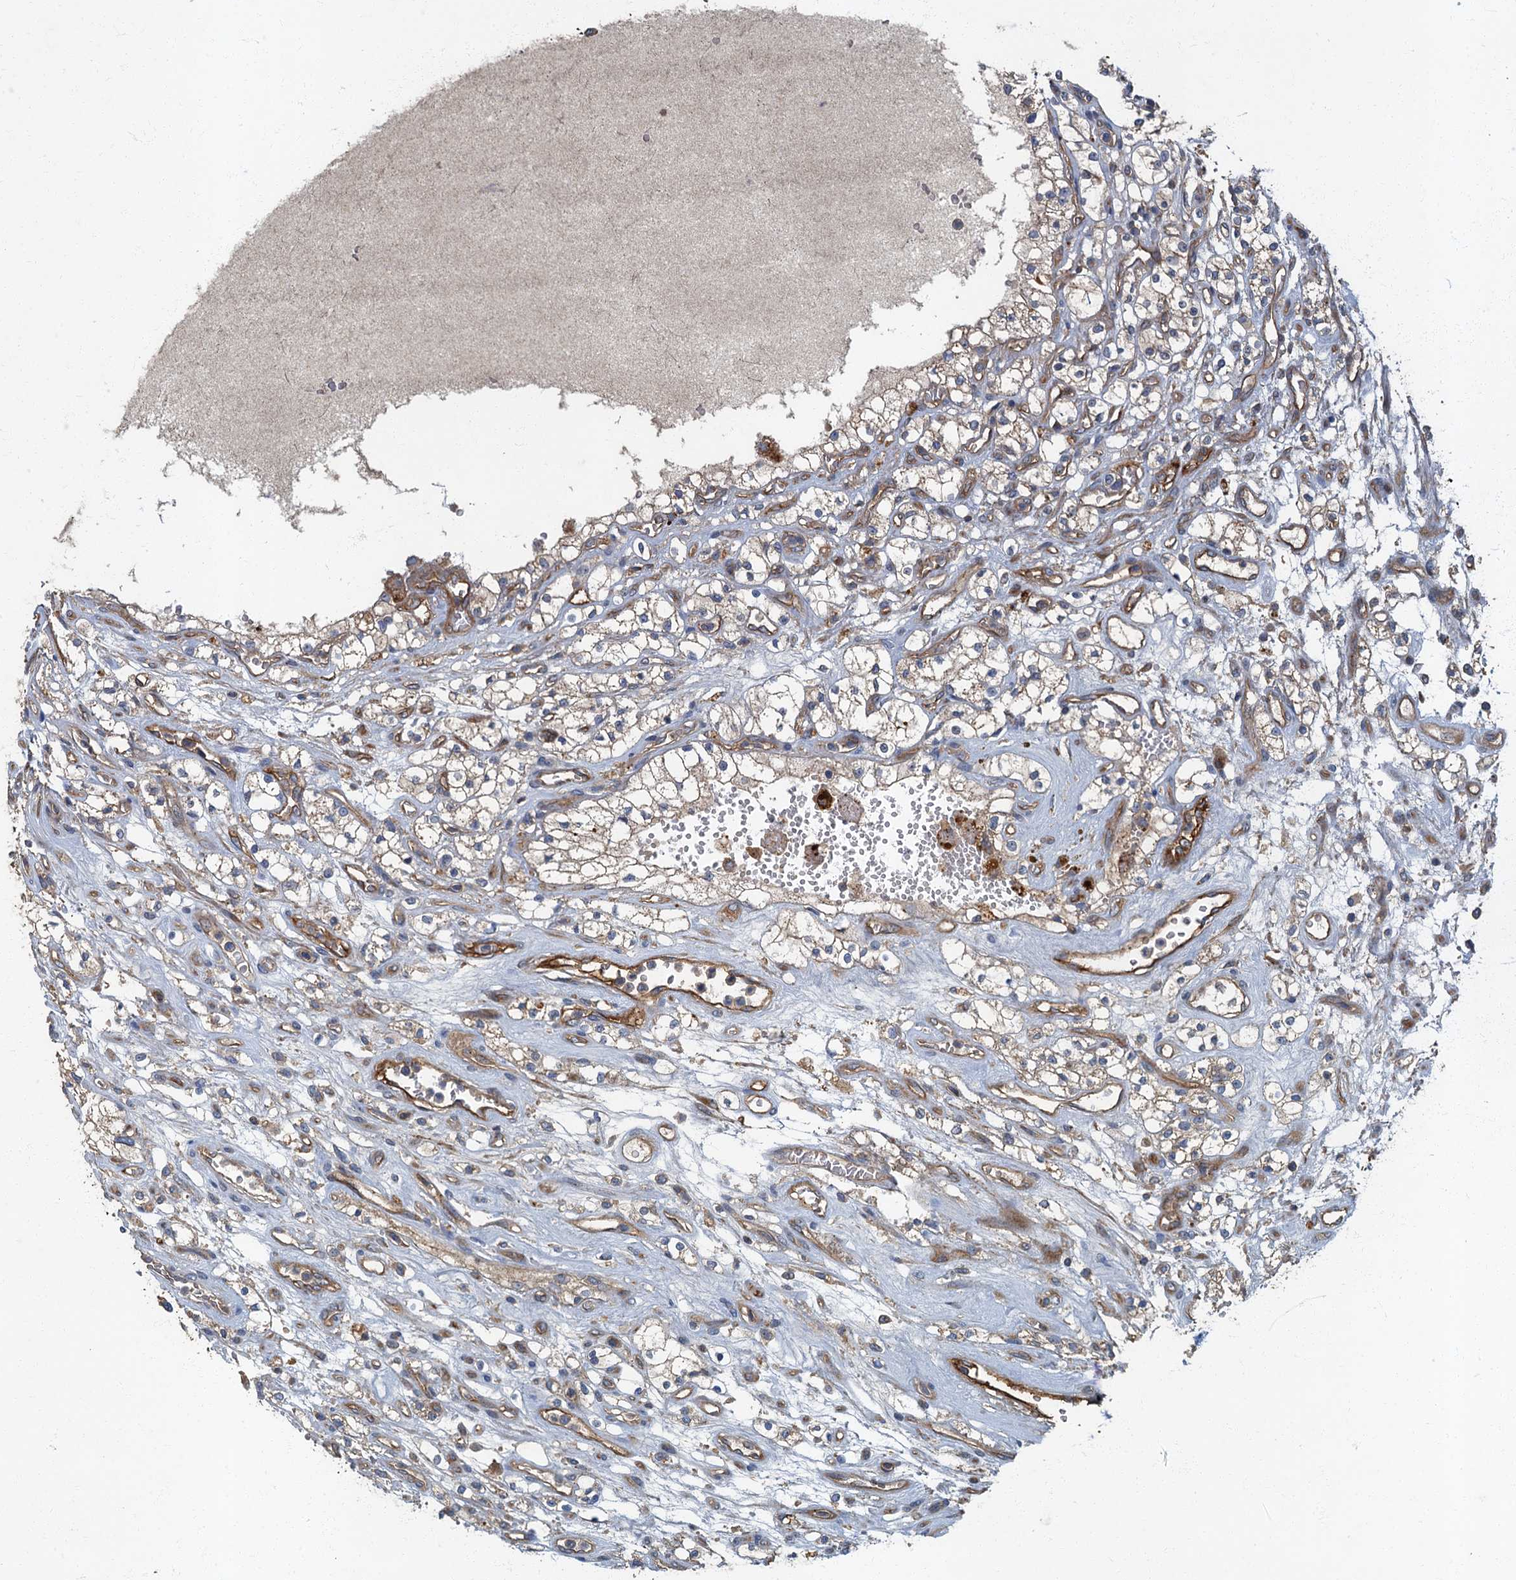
{"staining": {"intensity": "weak", "quantity": "25%-75%", "location": "cytoplasmic/membranous"}, "tissue": "renal cancer", "cell_type": "Tumor cells", "image_type": "cancer", "snomed": [{"axis": "morphology", "description": "Adenocarcinoma, NOS"}, {"axis": "topography", "description": "Kidney"}], "caption": "IHC (DAB) staining of renal adenocarcinoma demonstrates weak cytoplasmic/membranous protein expression in approximately 25%-75% of tumor cells. The staining was performed using DAB (3,3'-diaminobenzidine) to visualize the protein expression in brown, while the nuclei were stained in blue with hematoxylin (Magnification: 20x).", "gene": "ARL11", "patient": {"sex": "female", "age": 69}}